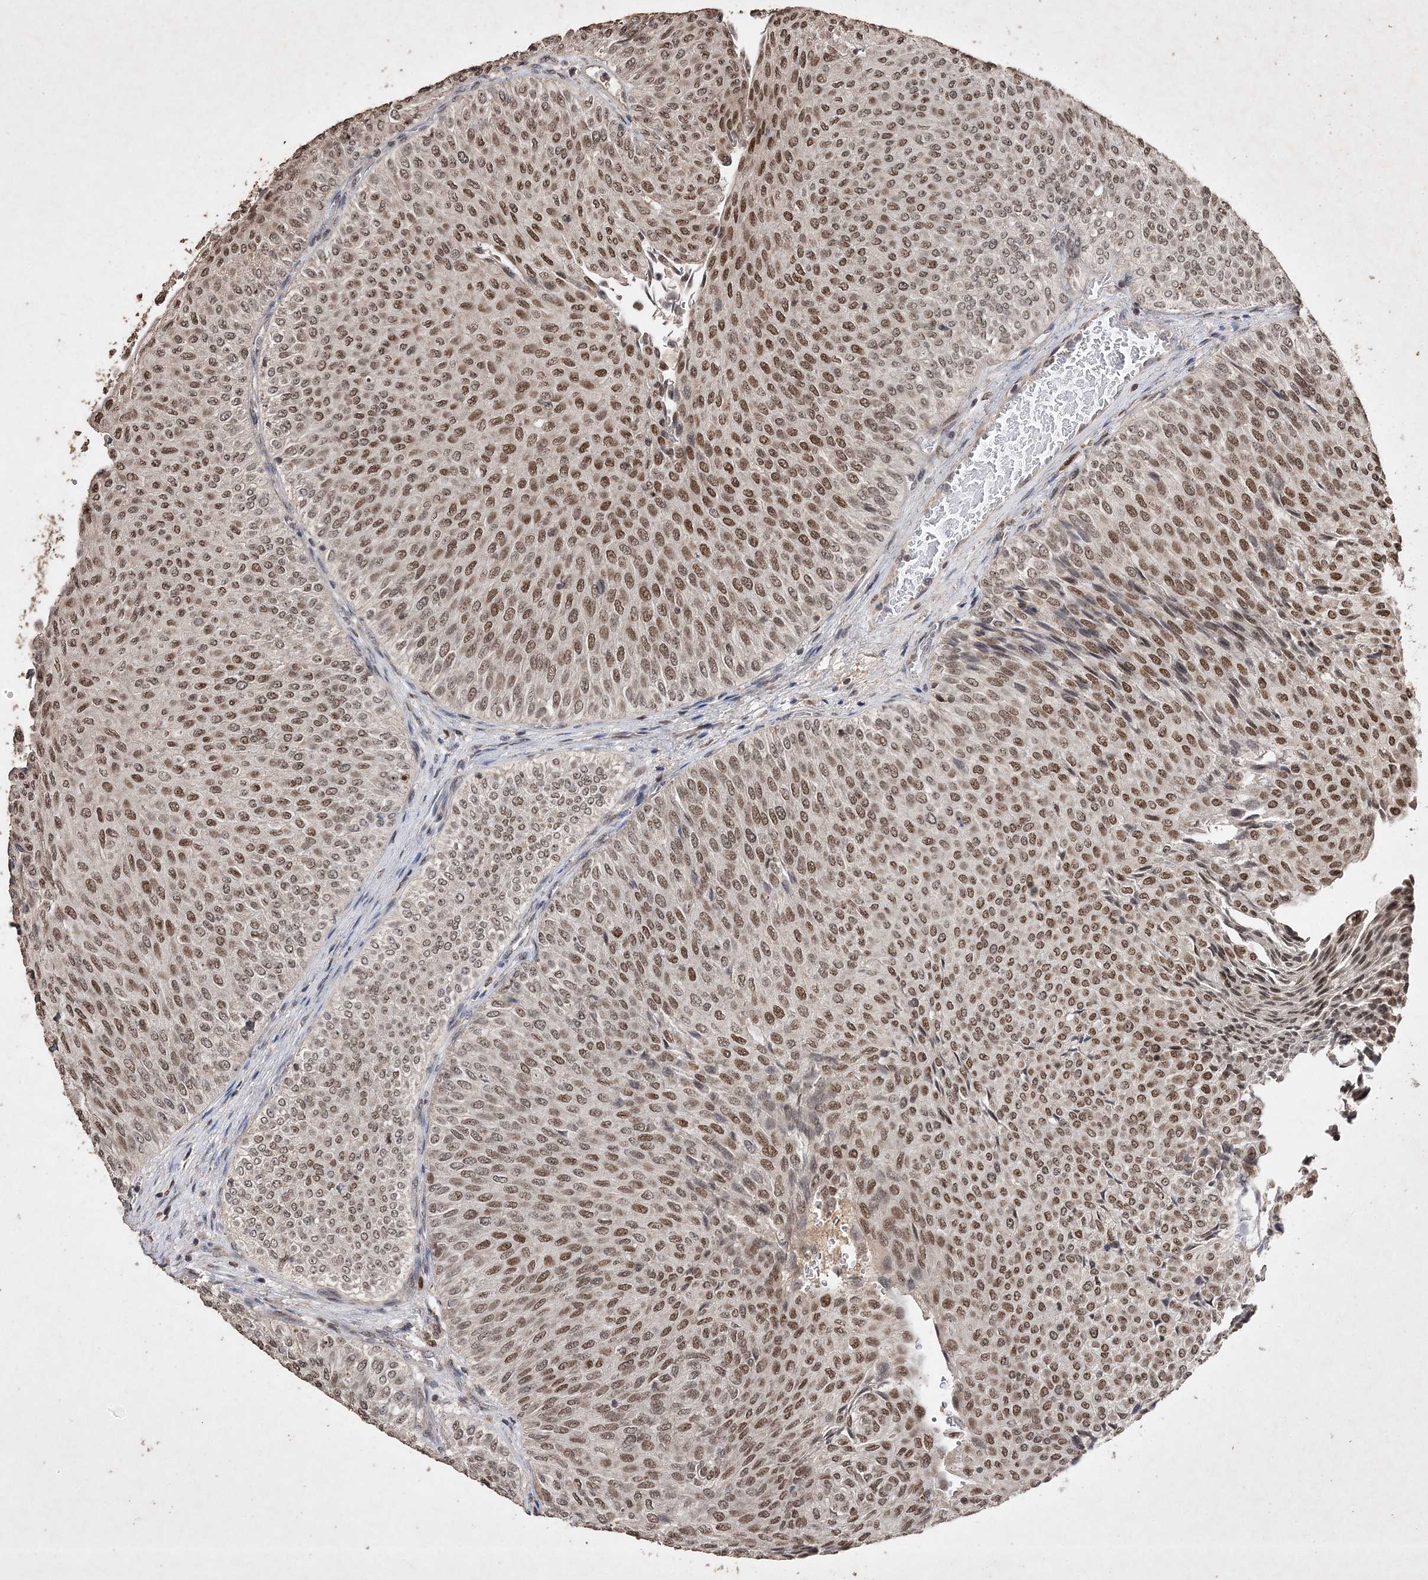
{"staining": {"intensity": "moderate", "quantity": ">75%", "location": "nuclear"}, "tissue": "urothelial cancer", "cell_type": "Tumor cells", "image_type": "cancer", "snomed": [{"axis": "morphology", "description": "Urothelial carcinoma, Low grade"}, {"axis": "topography", "description": "Urinary bladder"}], "caption": "A medium amount of moderate nuclear expression is appreciated in approximately >75% of tumor cells in urothelial cancer tissue.", "gene": "C3orf38", "patient": {"sex": "male", "age": 78}}